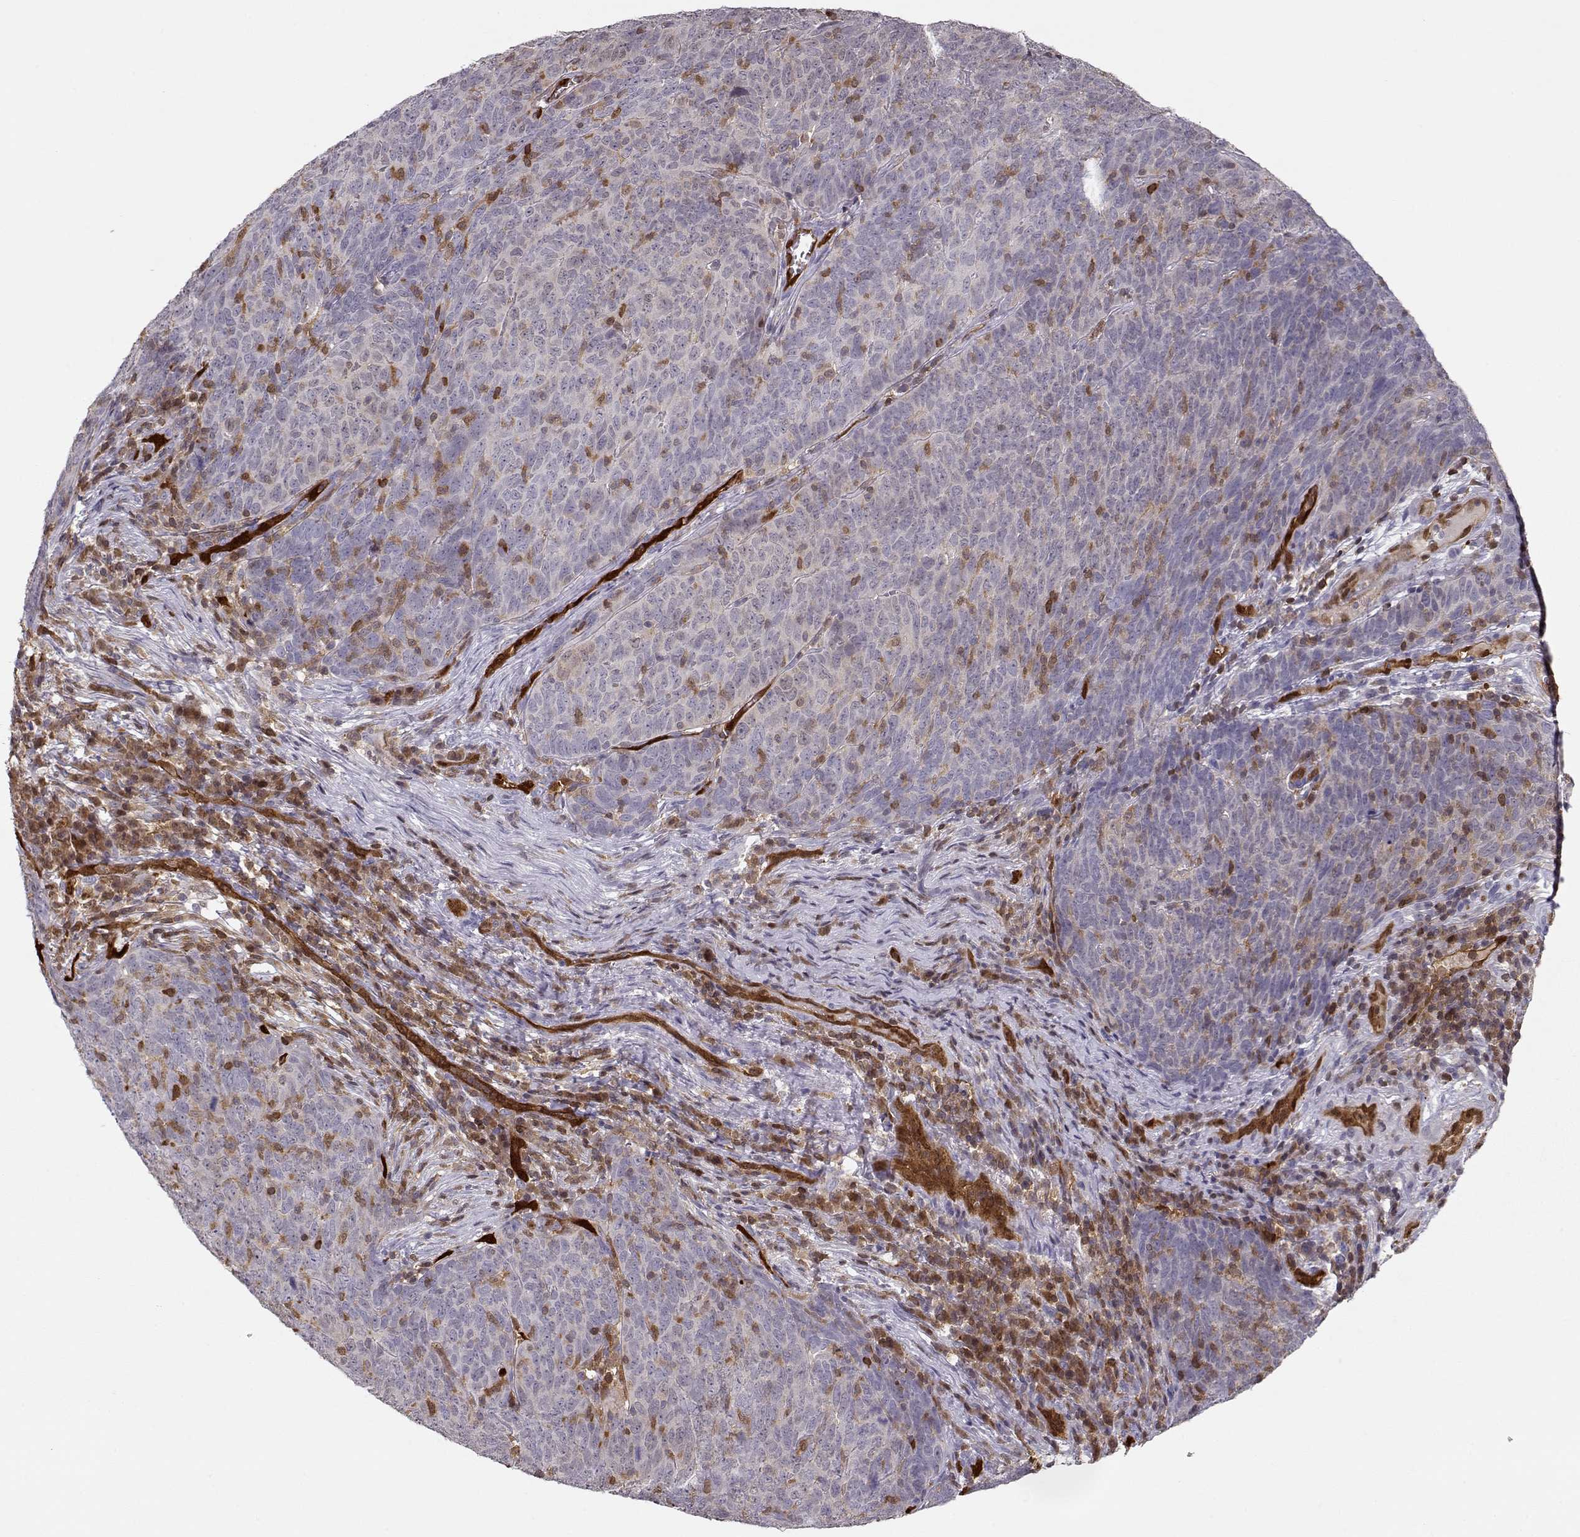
{"staining": {"intensity": "negative", "quantity": "none", "location": "none"}, "tissue": "skin cancer", "cell_type": "Tumor cells", "image_type": "cancer", "snomed": [{"axis": "morphology", "description": "Squamous cell carcinoma, NOS"}, {"axis": "topography", "description": "Skin"}, {"axis": "topography", "description": "Anal"}], "caption": "This histopathology image is of skin cancer (squamous cell carcinoma) stained with IHC to label a protein in brown with the nuclei are counter-stained blue. There is no staining in tumor cells. Brightfield microscopy of immunohistochemistry stained with DAB (brown) and hematoxylin (blue), captured at high magnification.", "gene": "PNP", "patient": {"sex": "female", "age": 51}}